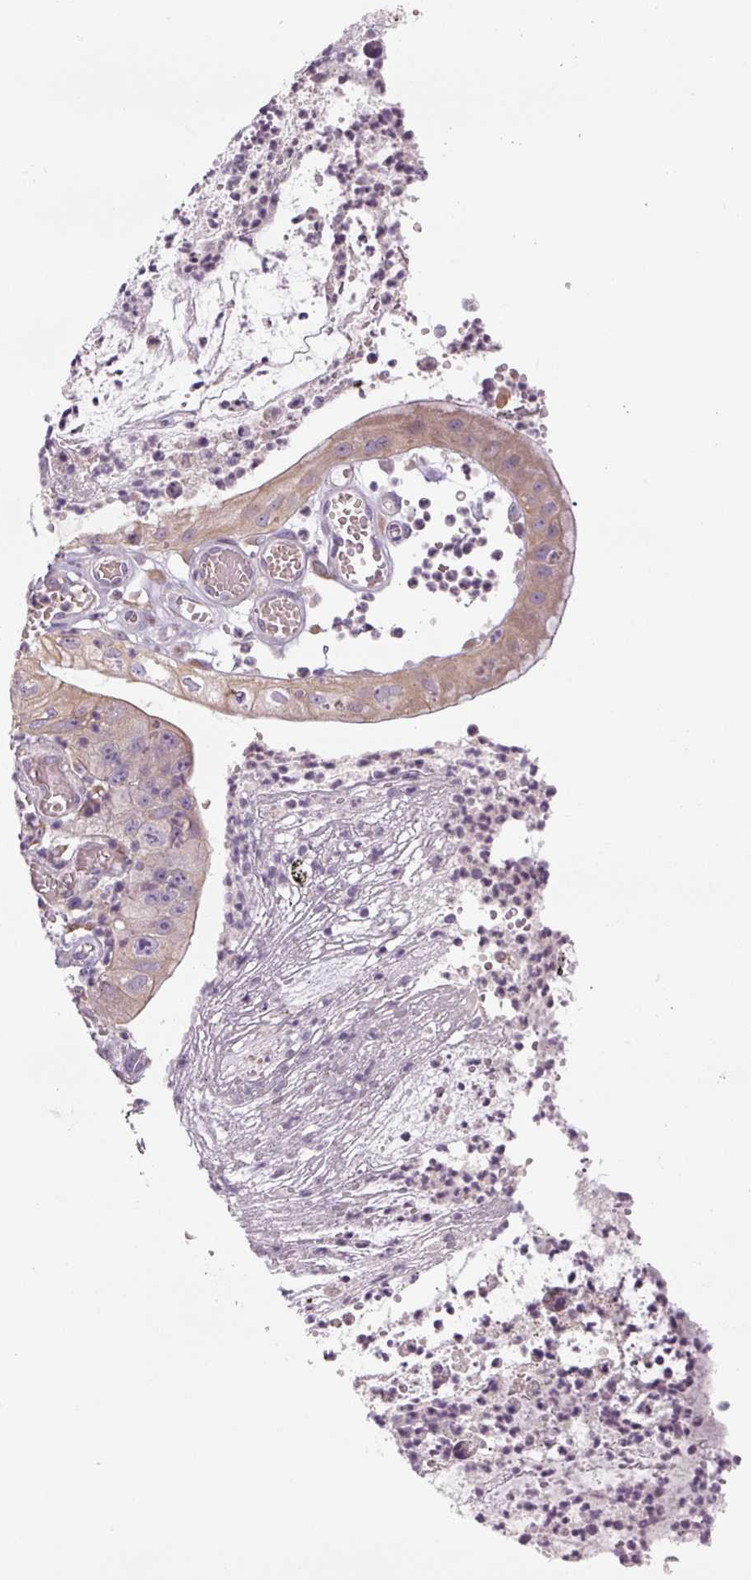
{"staining": {"intensity": "weak", "quantity": "<25%", "location": "cytoplasmic/membranous"}, "tissue": "stomach cancer", "cell_type": "Tumor cells", "image_type": "cancer", "snomed": [{"axis": "morphology", "description": "Adenocarcinoma, NOS"}, {"axis": "topography", "description": "Stomach"}], "caption": "An image of human stomach adenocarcinoma is negative for staining in tumor cells.", "gene": "YIF1B", "patient": {"sex": "male", "age": 59}}